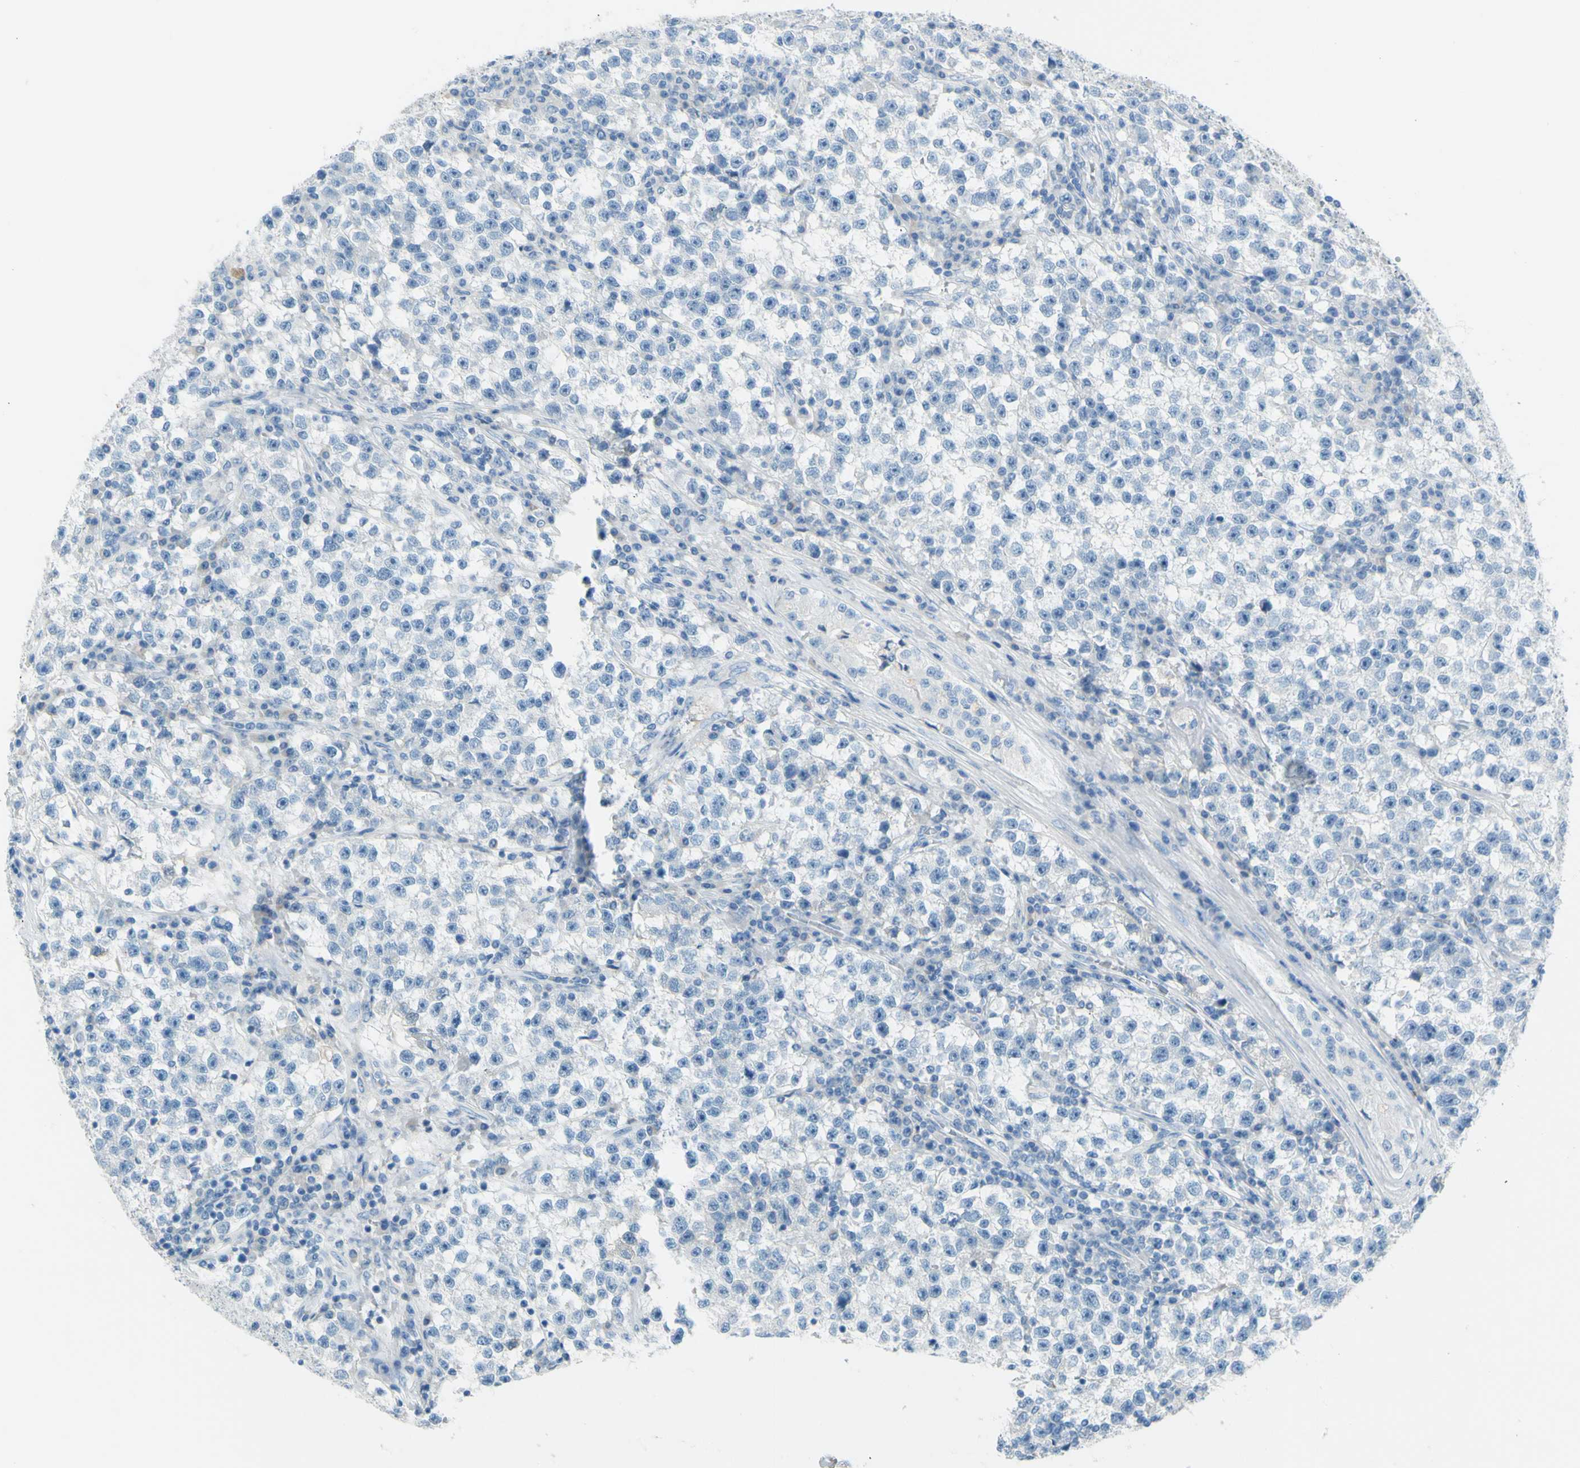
{"staining": {"intensity": "negative", "quantity": "none", "location": "none"}, "tissue": "testis cancer", "cell_type": "Tumor cells", "image_type": "cancer", "snomed": [{"axis": "morphology", "description": "Seminoma, NOS"}, {"axis": "topography", "description": "Testis"}], "caption": "High magnification brightfield microscopy of testis seminoma stained with DAB (brown) and counterstained with hematoxylin (blue): tumor cells show no significant positivity.", "gene": "SLC1A2", "patient": {"sex": "male", "age": 22}}